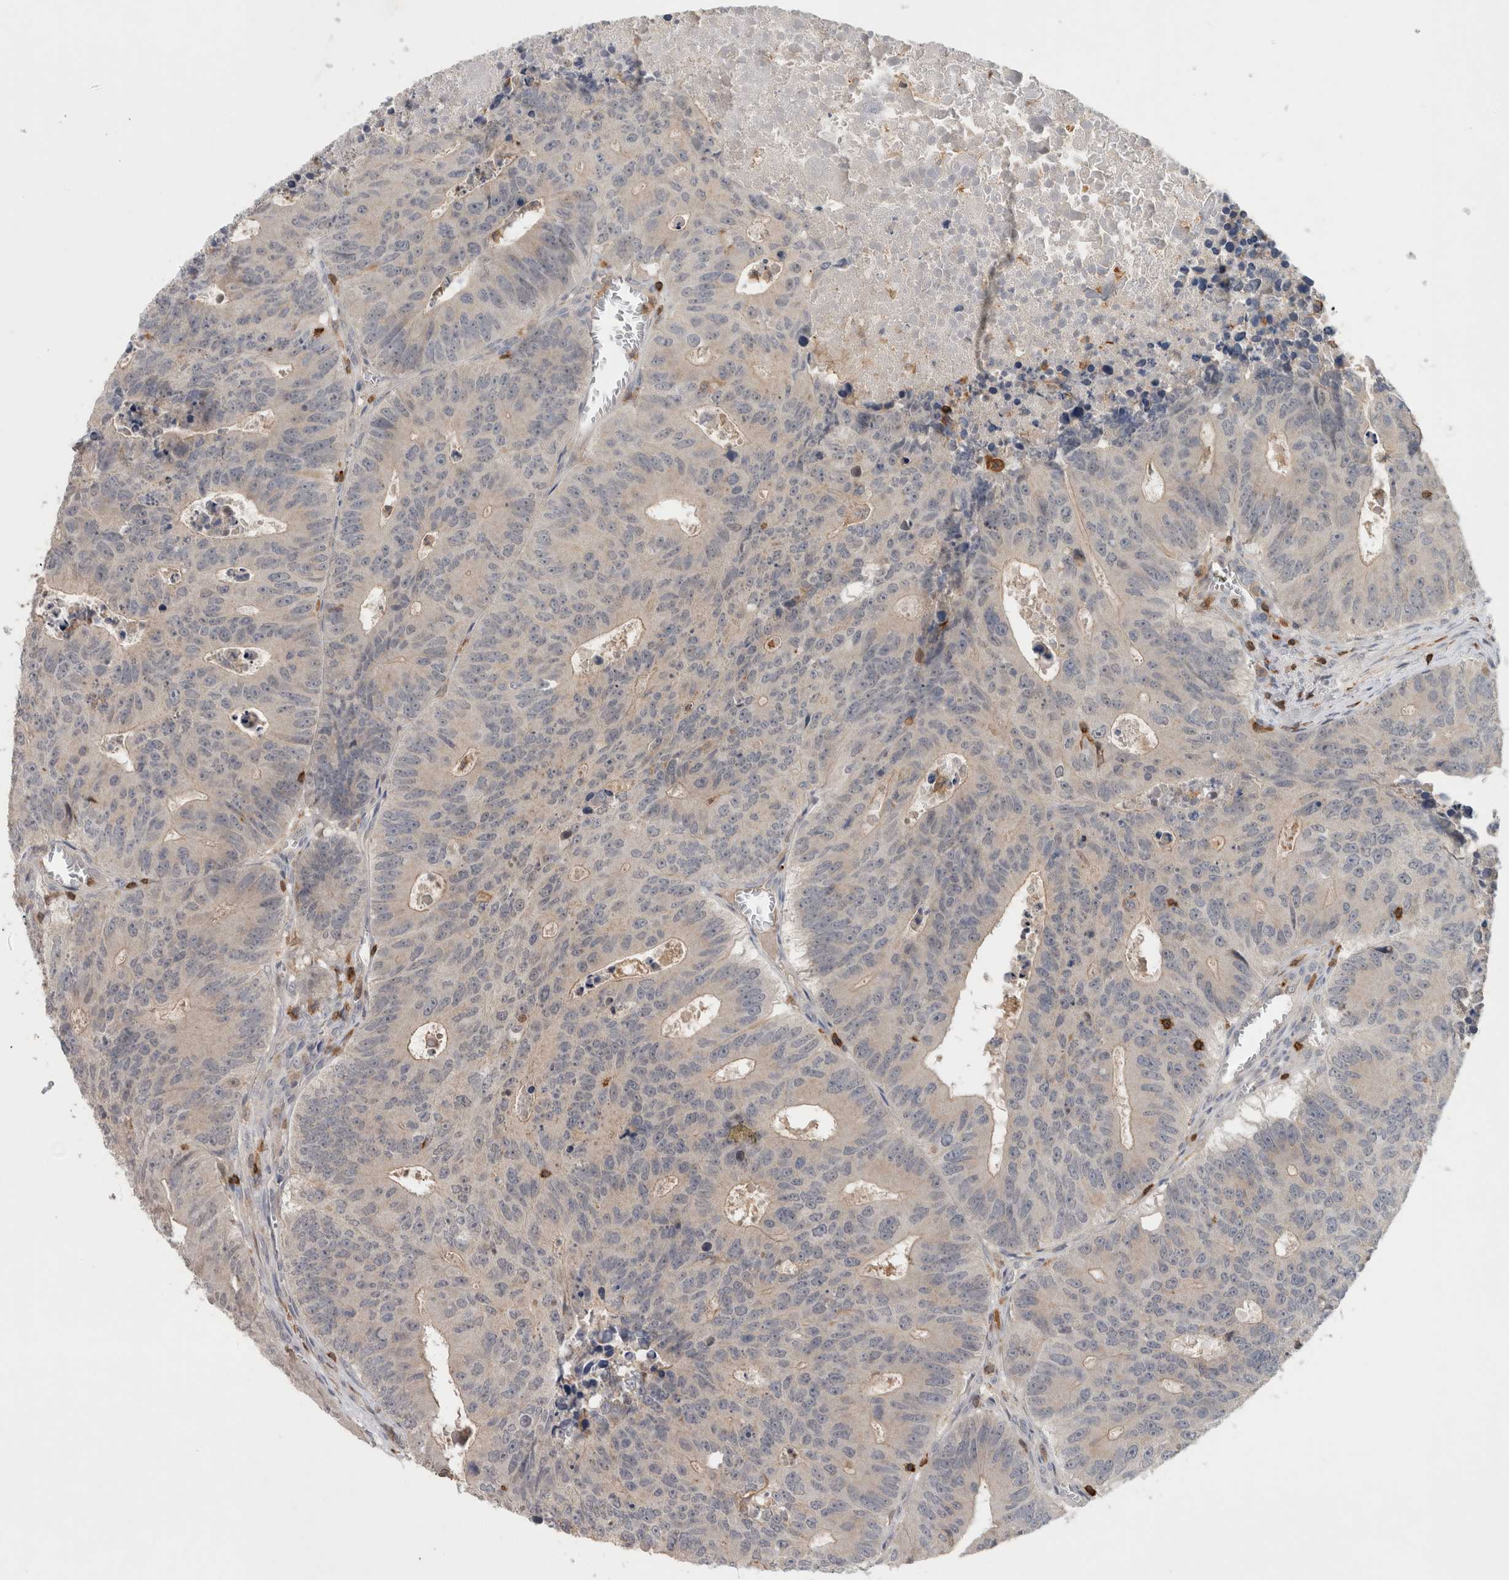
{"staining": {"intensity": "negative", "quantity": "none", "location": "none"}, "tissue": "colorectal cancer", "cell_type": "Tumor cells", "image_type": "cancer", "snomed": [{"axis": "morphology", "description": "Adenocarcinoma, NOS"}, {"axis": "topography", "description": "Colon"}], "caption": "A high-resolution micrograph shows immunohistochemistry staining of colorectal adenocarcinoma, which demonstrates no significant positivity in tumor cells. (Brightfield microscopy of DAB IHC at high magnification).", "gene": "GFRA2", "patient": {"sex": "male", "age": 87}}